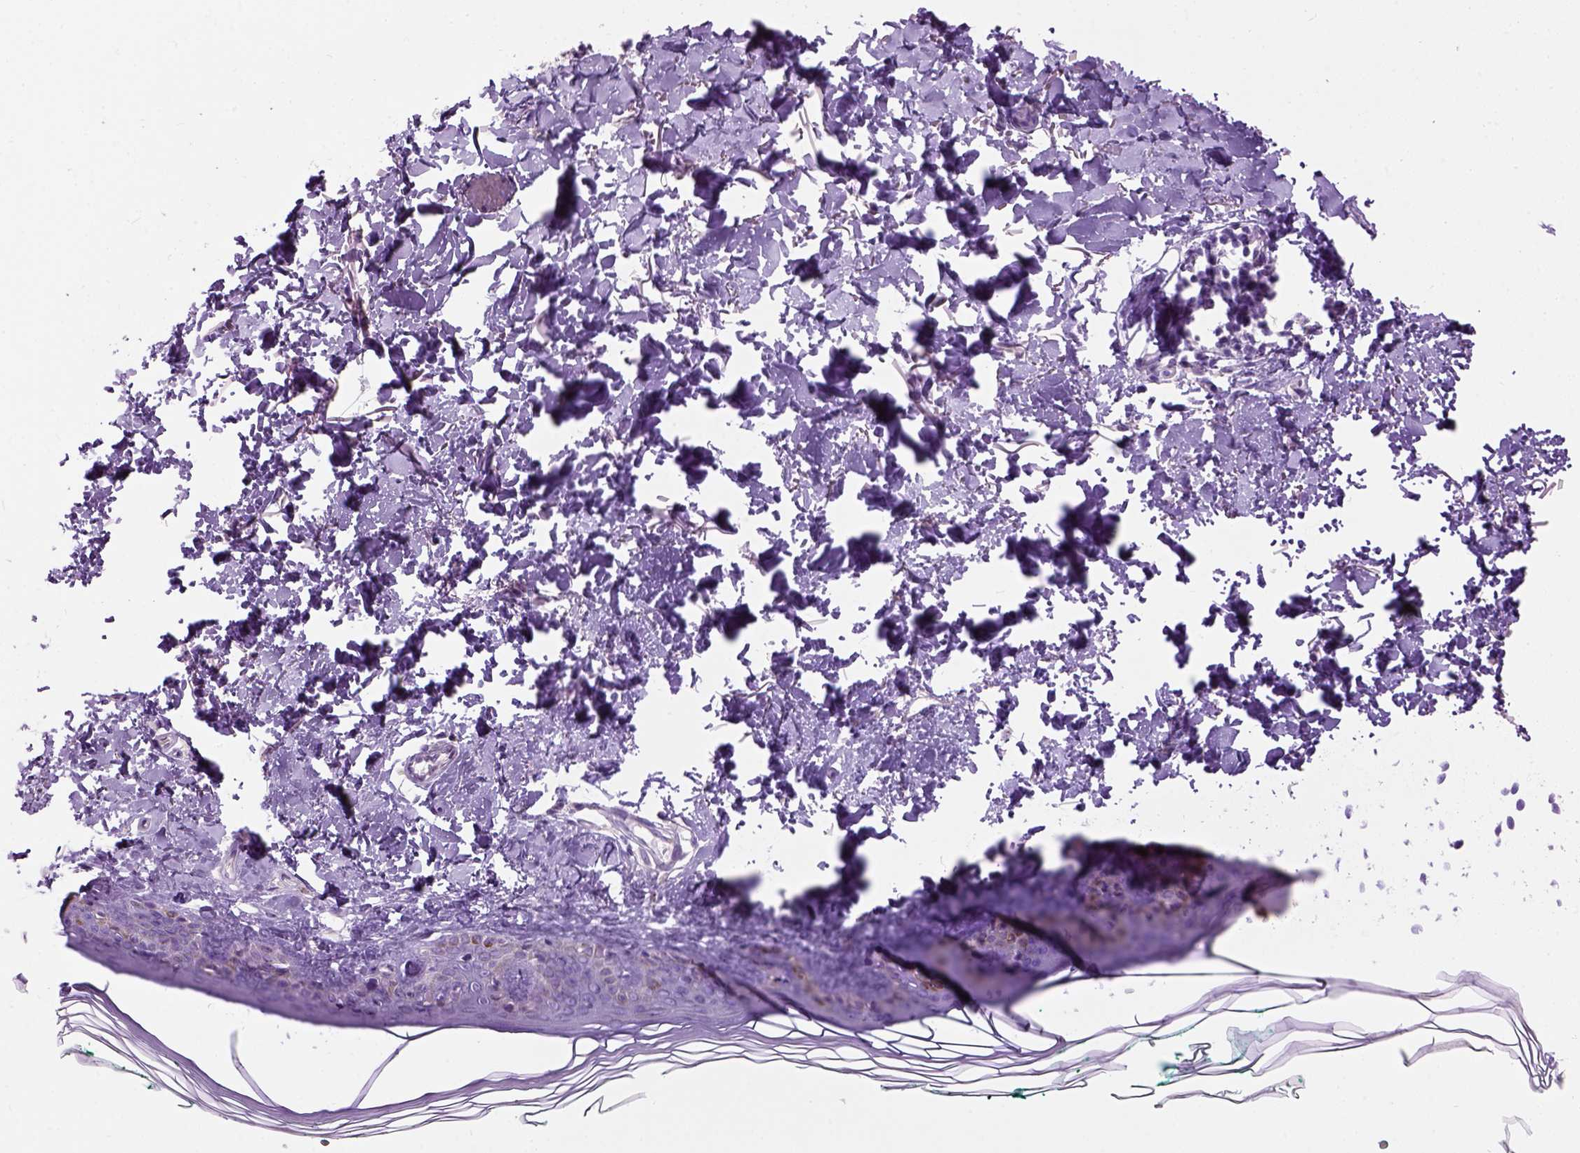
{"staining": {"intensity": "negative", "quantity": "none", "location": "none"}, "tissue": "skin", "cell_type": "Fibroblasts", "image_type": "normal", "snomed": [{"axis": "morphology", "description": "Normal tissue, NOS"}, {"axis": "topography", "description": "Skin"}, {"axis": "topography", "description": "Peripheral nerve tissue"}], "caption": "Immunohistochemical staining of unremarkable skin reveals no significant positivity in fibroblasts.", "gene": "GABRB2", "patient": {"sex": "female", "age": 45}}